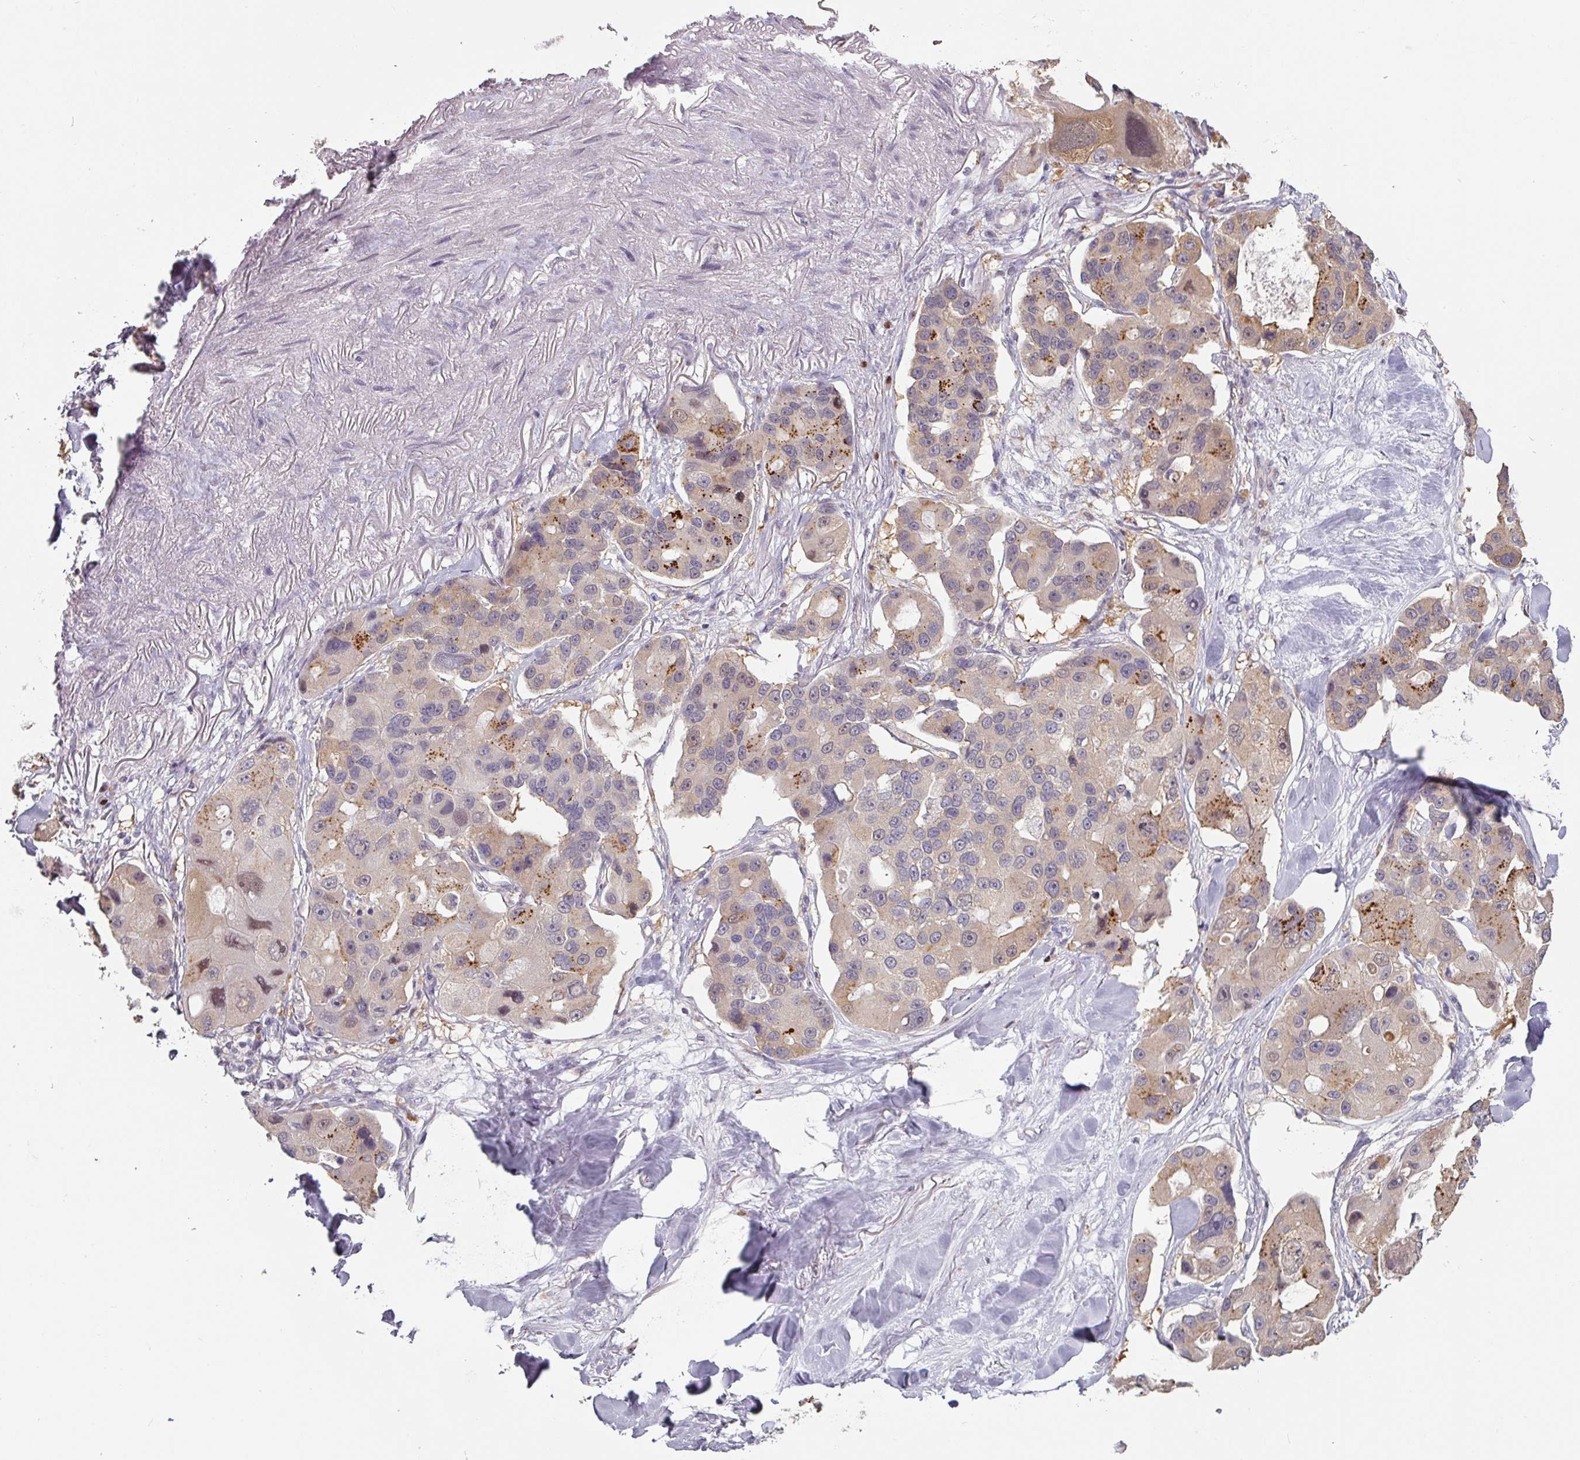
{"staining": {"intensity": "moderate", "quantity": "25%-75%", "location": "cytoplasmic/membranous"}, "tissue": "lung cancer", "cell_type": "Tumor cells", "image_type": "cancer", "snomed": [{"axis": "morphology", "description": "Adenocarcinoma, NOS"}, {"axis": "topography", "description": "Lung"}], "caption": "The histopathology image shows a brown stain indicating the presence of a protein in the cytoplasmic/membranous of tumor cells in adenocarcinoma (lung).", "gene": "ZBTB6", "patient": {"sex": "female", "age": 54}}